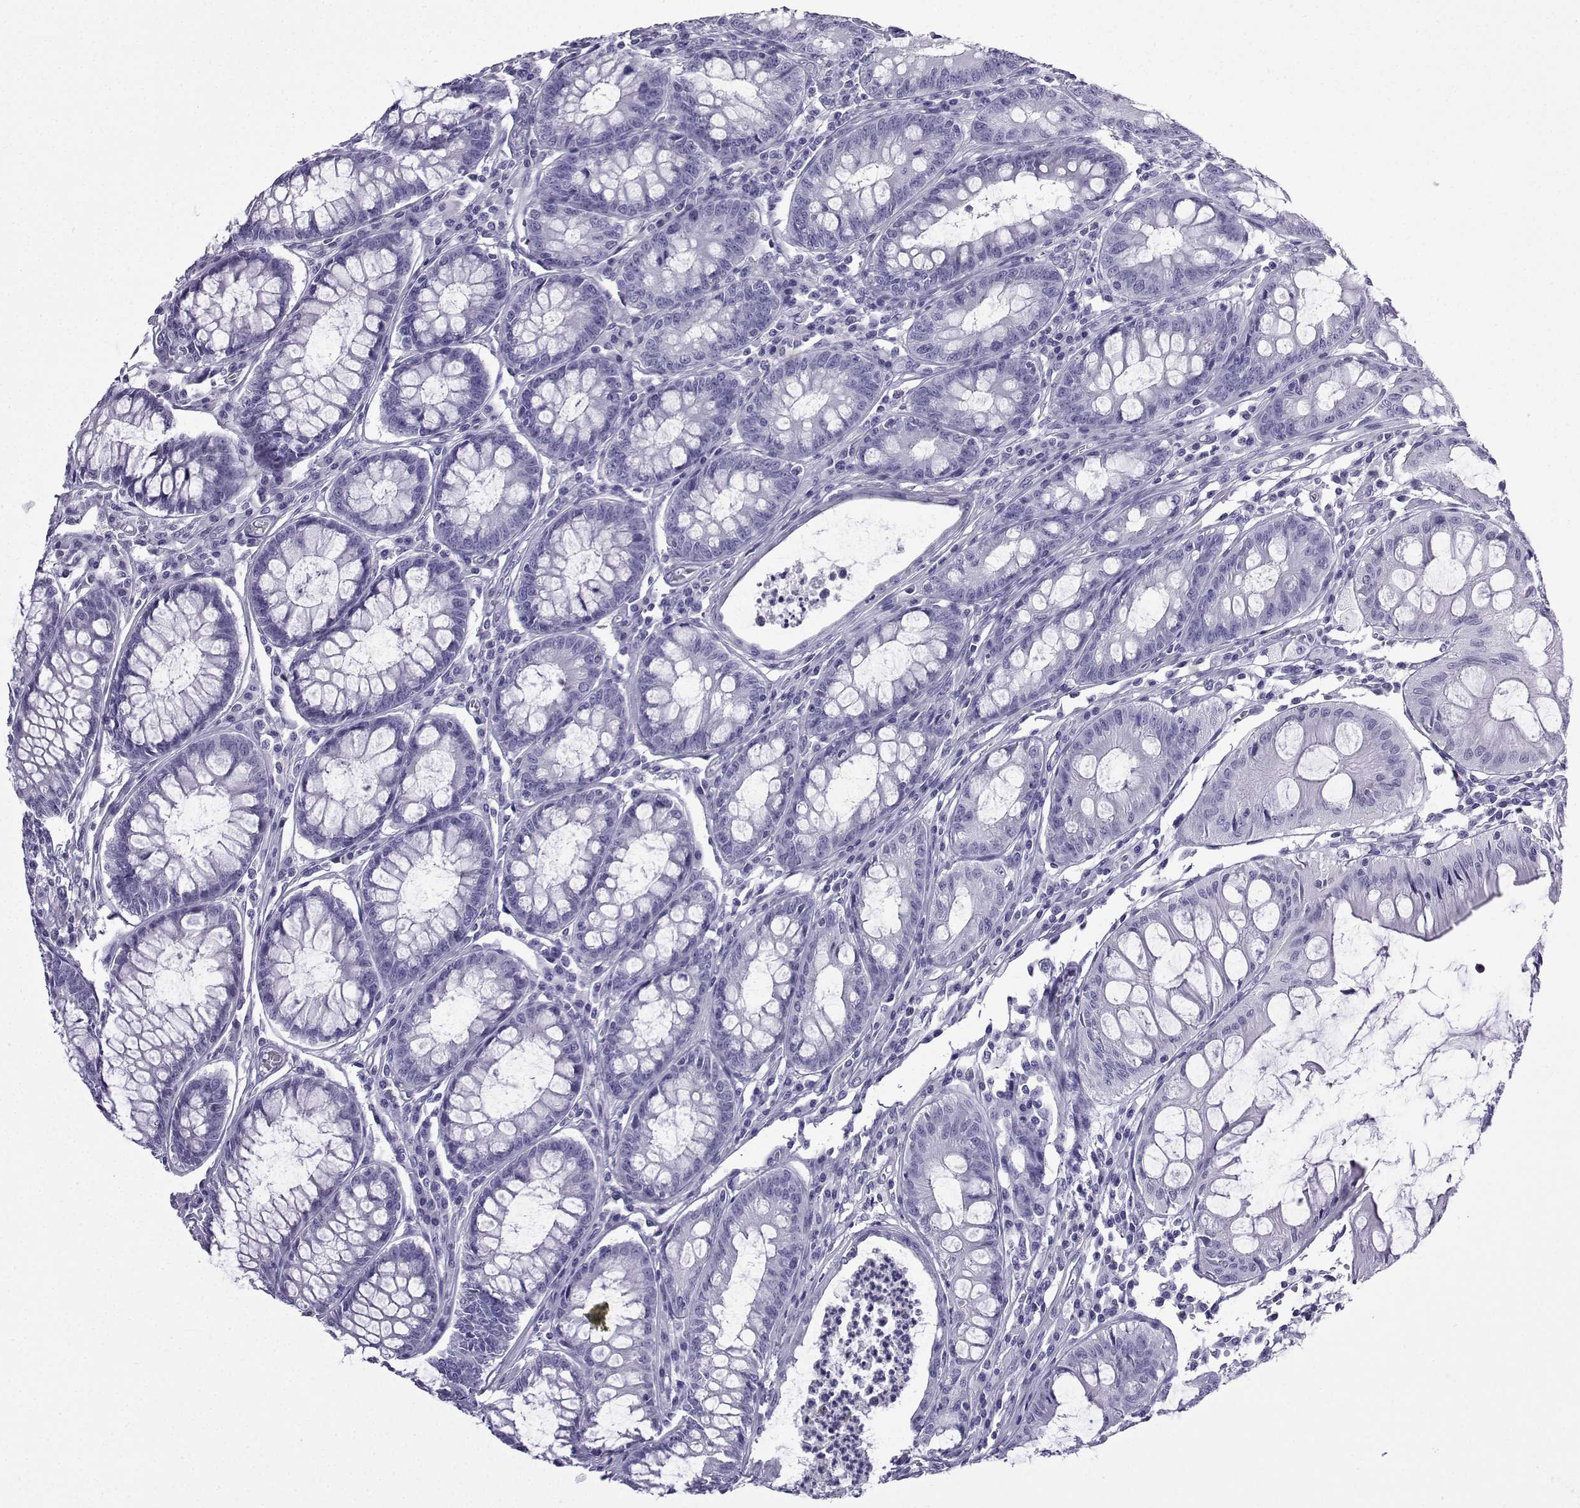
{"staining": {"intensity": "negative", "quantity": "none", "location": "none"}, "tissue": "colorectal cancer", "cell_type": "Tumor cells", "image_type": "cancer", "snomed": [{"axis": "morphology", "description": "Adenocarcinoma, NOS"}, {"axis": "topography", "description": "Rectum"}], "caption": "This is an immunohistochemistry (IHC) histopathology image of human colorectal cancer (adenocarcinoma). There is no positivity in tumor cells.", "gene": "KCNF1", "patient": {"sex": "female", "age": 85}}